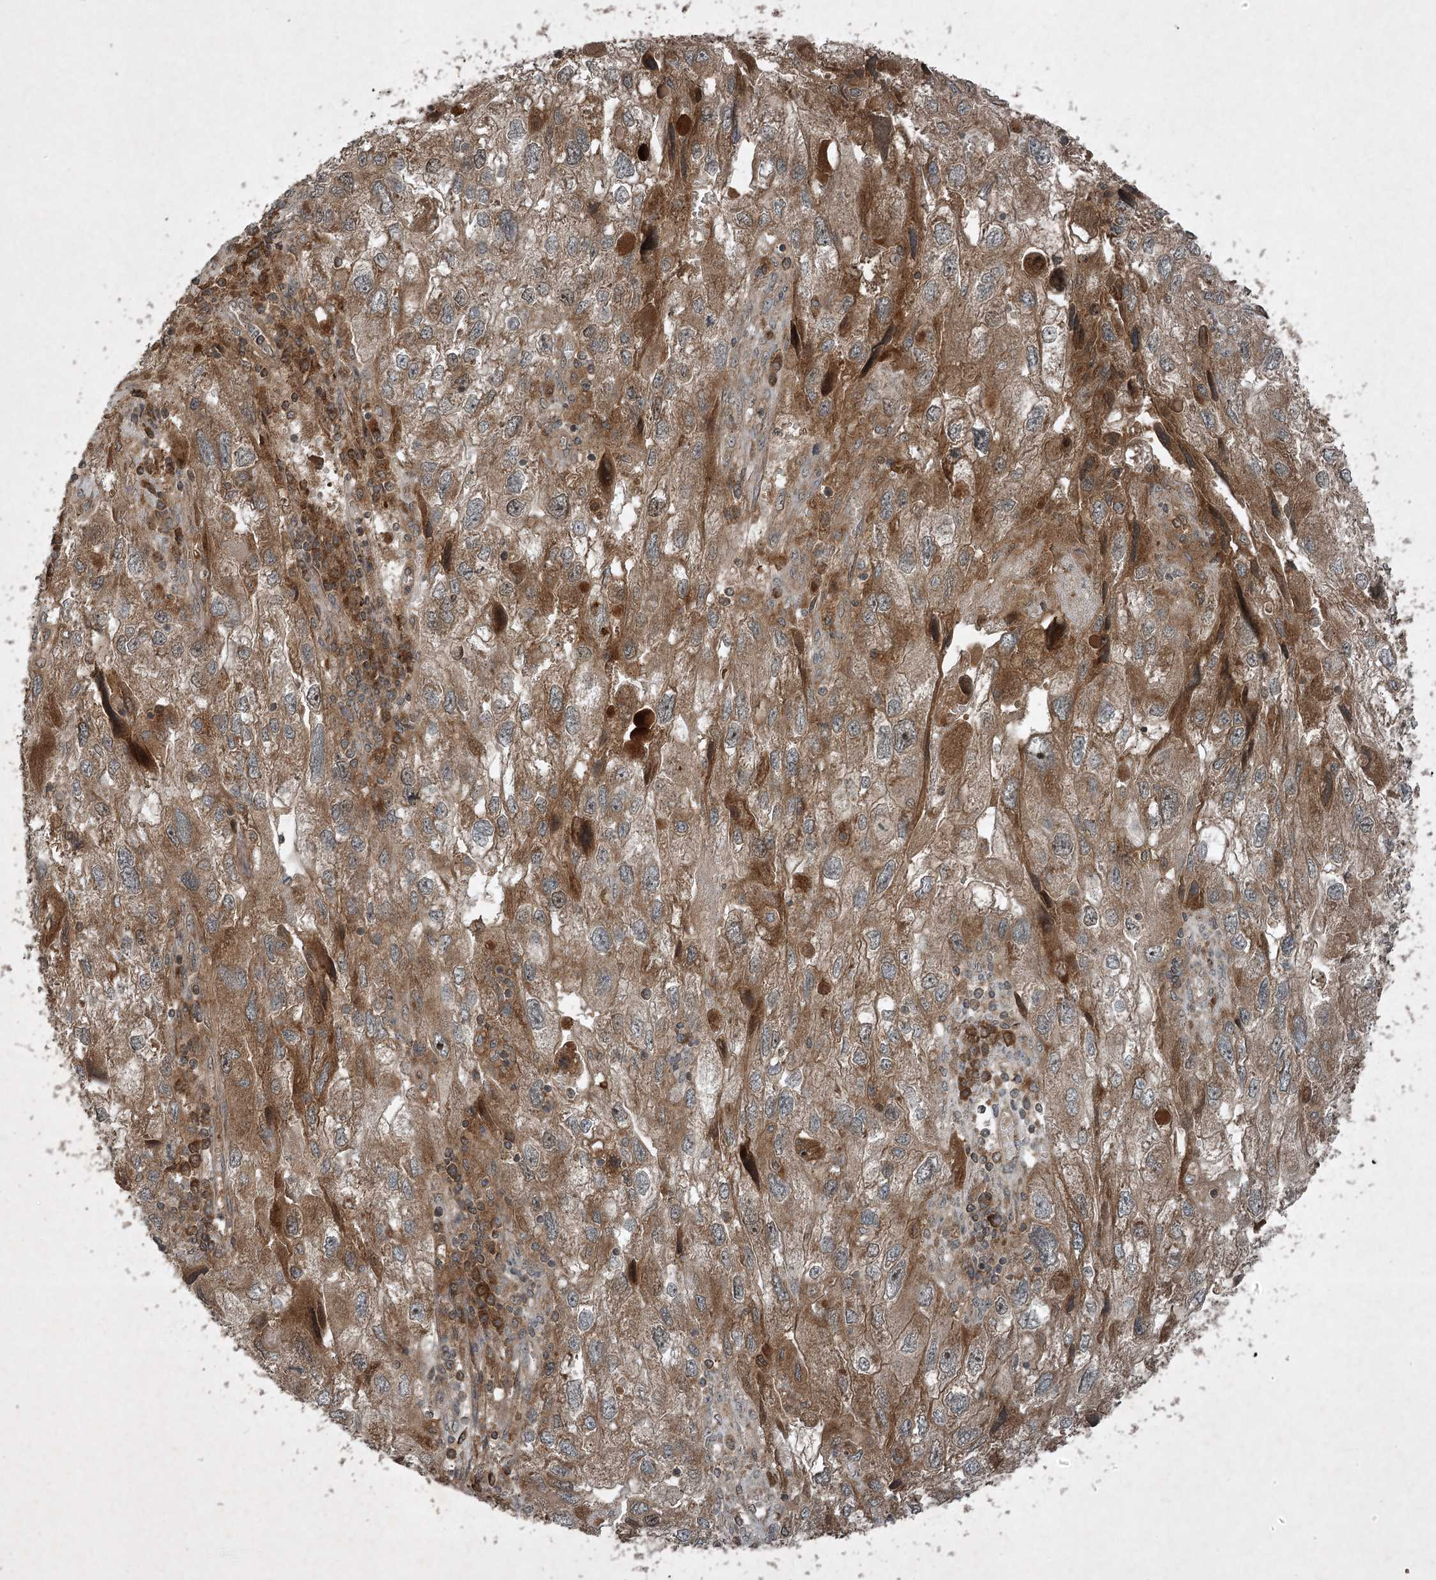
{"staining": {"intensity": "moderate", "quantity": ">75%", "location": "cytoplasmic/membranous,nuclear"}, "tissue": "endometrial cancer", "cell_type": "Tumor cells", "image_type": "cancer", "snomed": [{"axis": "morphology", "description": "Adenocarcinoma, NOS"}, {"axis": "topography", "description": "Endometrium"}], "caption": "Approximately >75% of tumor cells in human endometrial cancer (adenocarcinoma) display moderate cytoplasmic/membranous and nuclear protein expression as visualized by brown immunohistochemical staining.", "gene": "UNC93A", "patient": {"sex": "female", "age": 49}}